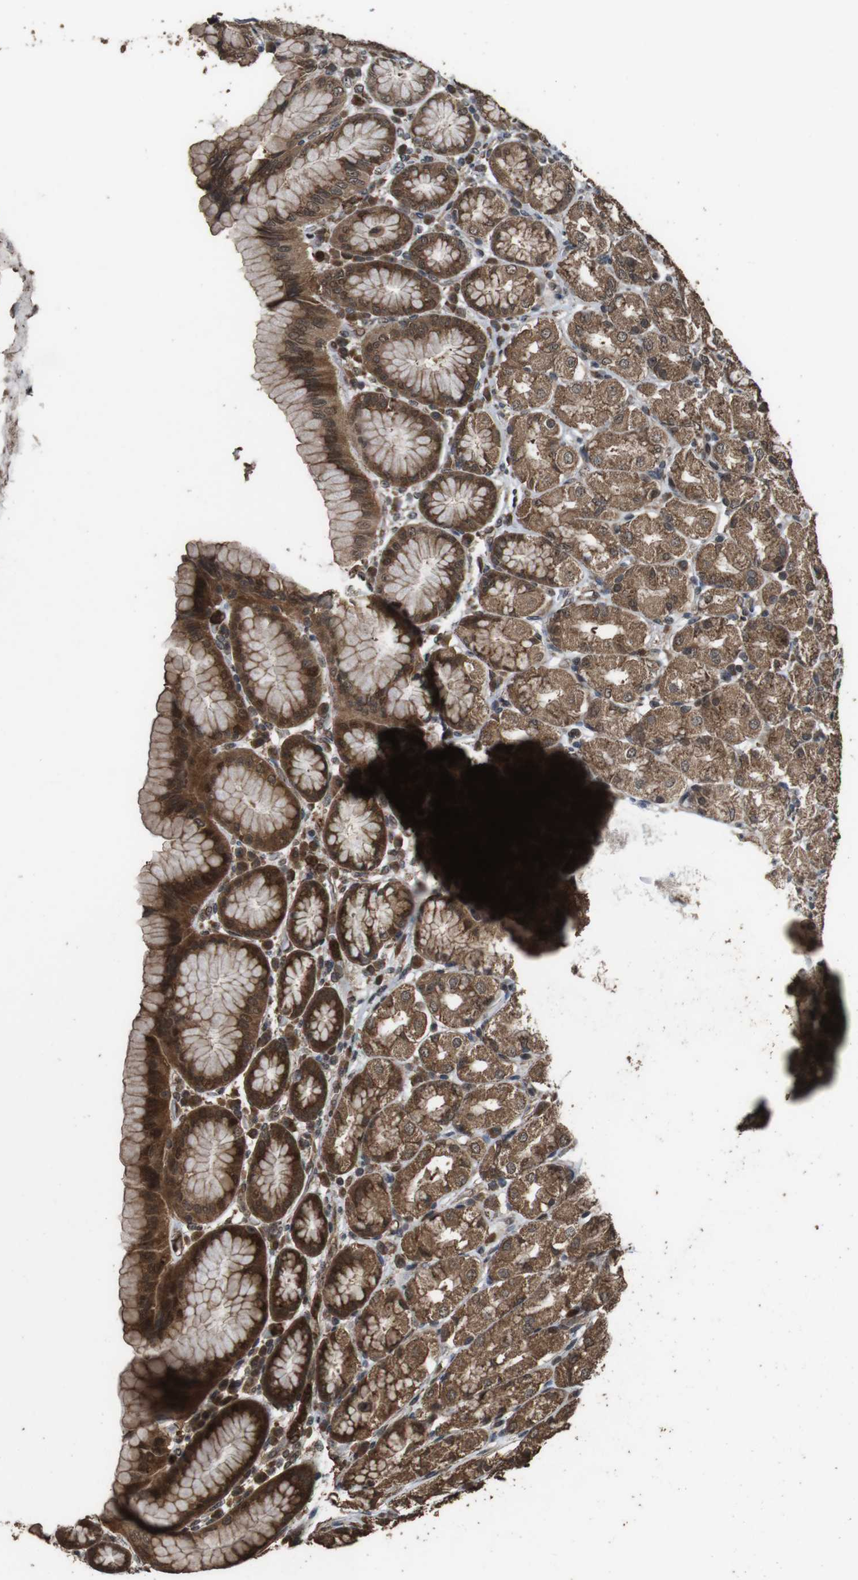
{"staining": {"intensity": "strong", "quantity": ">75%", "location": "cytoplasmic/membranous"}, "tissue": "stomach", "cell_type": "Glandular cells", "image_type": "normal", "snomed": [{"axis": "morphology", "description": "Normal tissue, NOS"}, {"axis": "topography", "description": "Stomach, upper"}], "caption": "This is a micrograph of immunohistochemistry (IHC) staining of normal stomach, which shows strong staining in the cytoplasmic/membranous of glandular cells.", "gene": "RRAS2", "patient": {"sex": "male", "age": 68}}